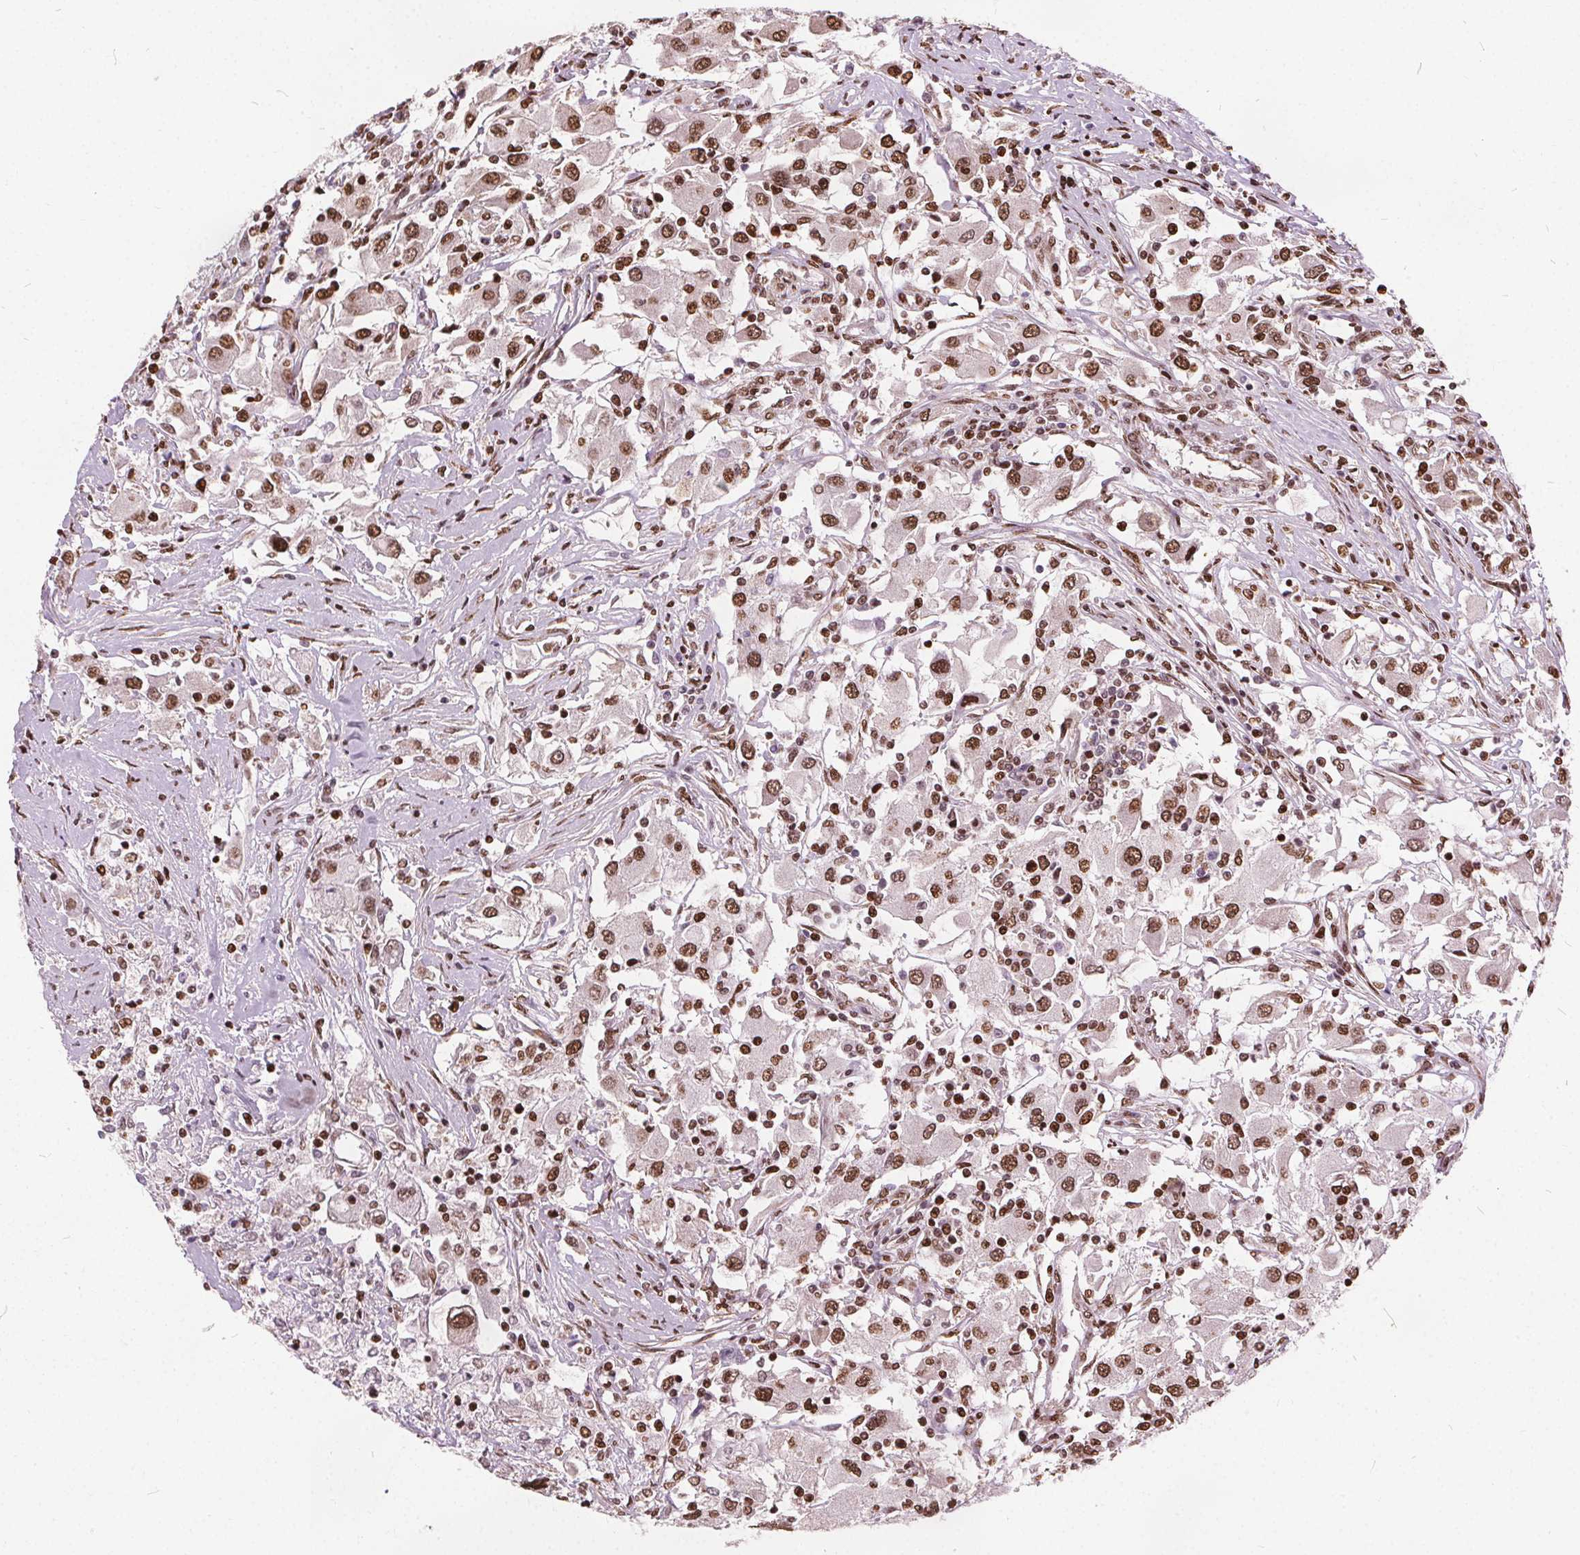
{"staining": {"intensity": "moderate", "quantity": ">75%", "location": "nuclear"}, "tissue": "renal cancer", "cell_type": "Tumor cells", "image_type": "cancer", "snomed": [{"axis": "morphology", "description": "Adenocarcinoma, NOS"}, {"axis": "topography", "description": "Kidney"}], "caption": "There is medium levels of moderate nuclear staining in tumor cells of renal adenocarcinoma, as demonstrated by immunohistochemical staining (brown color).", "gene": "ISLR2", "patient": {"sex": "female", "age": 67}}